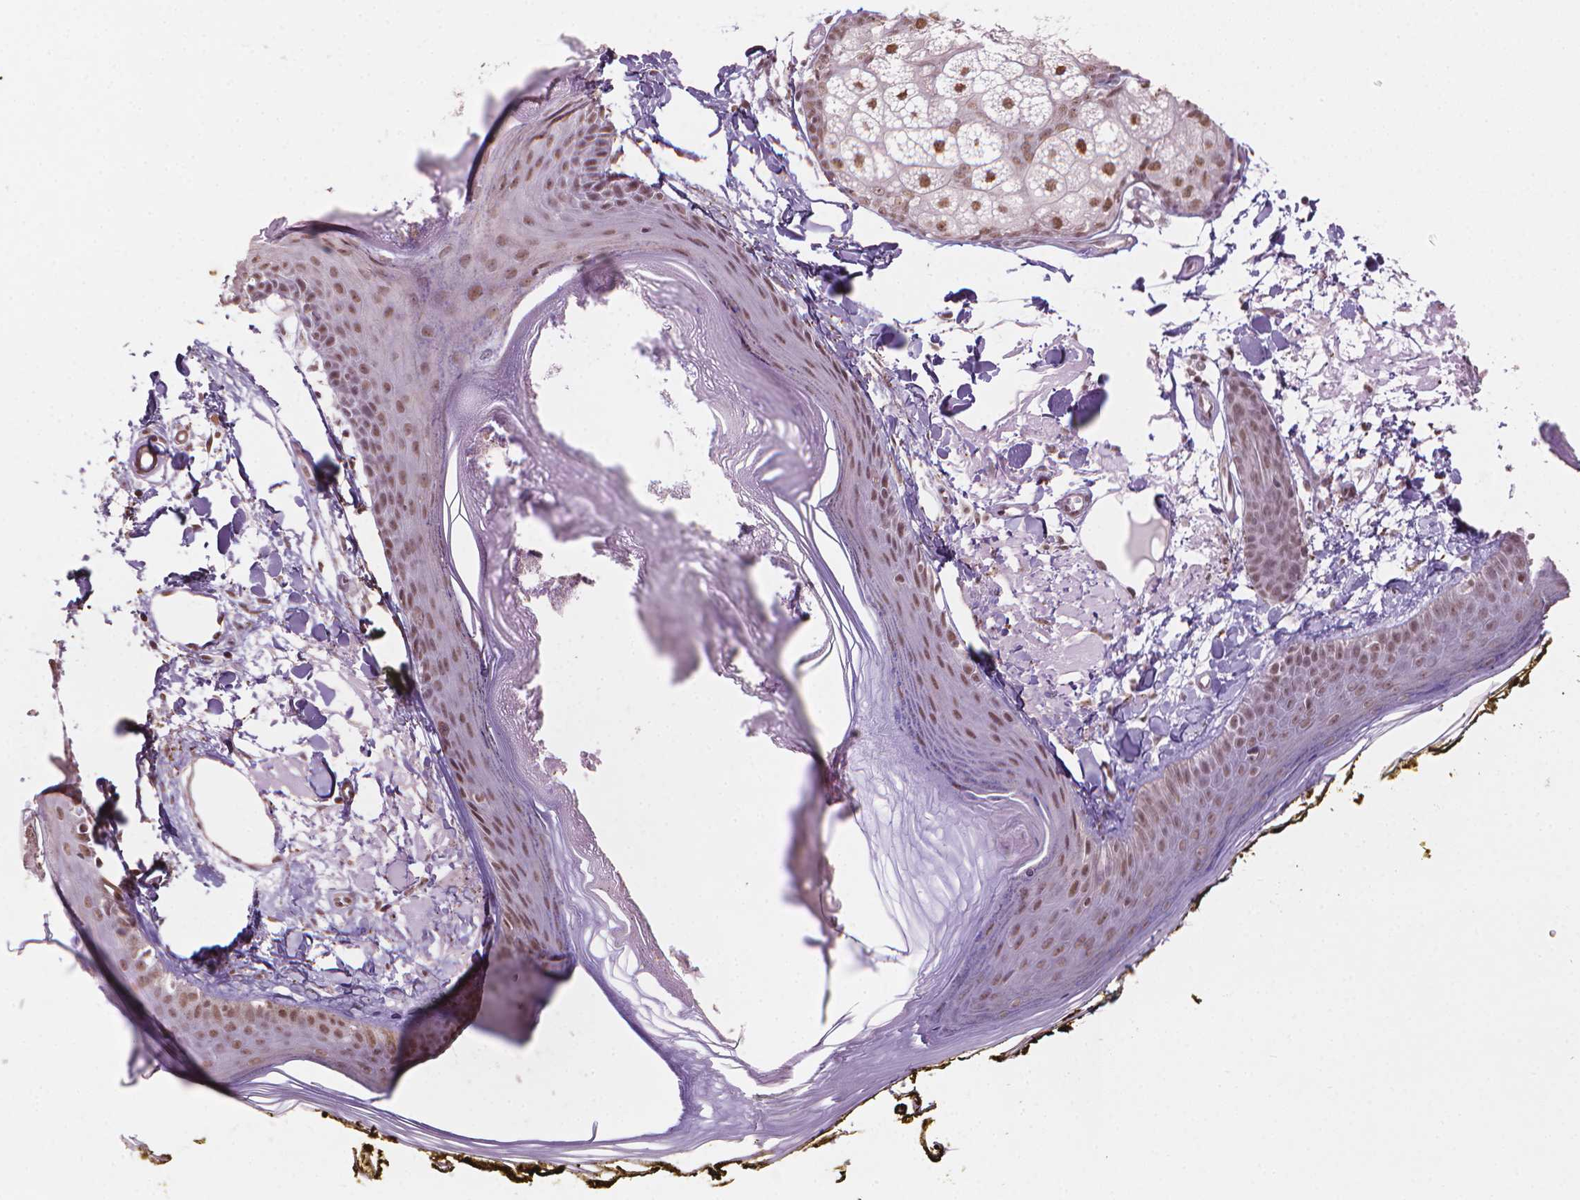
{"staining": {"intensity": "moderate", "quantity": "25%-75%", "location": "nuclear"}, "tissue": "skin", "cell_type": "Fibroblasts", "image_type": "normal", "snomed": [{"axis": "morphology", "description": "Normal tissue, NOS"}, {"axis": "topography", "description": "Skin"}], "caption": "Brown immunohistochemical staining in benign human skin displays moderate nuclear staining in about 25%-75% of fibroblasts.", "gene": "HOXD4", "patient": {"sex": "male", "age": 76}}